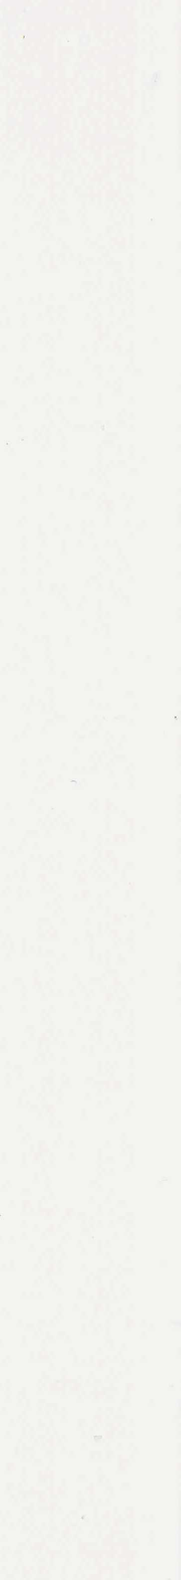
{"staining": {"intensity": "moderate", "quantity": "25%-75%", "location": "cytoplasmic/membranous"}, "tissue": "melanoma", "cell_type": "Tumor cells", "image_type": "cancer", "snomed": [{"axis": "morphology", "description": "Malignant melanoma, NOS"}, {"axis": "topography", "description": "Skin"}], "caption": "A photomicrograph of human malignant melanoma stained for a protein displays moderate cytoplasmic/membranous brown staining in tumor cells.", "gene": "HSPB1", "patient": {"sex": "male", "age": 80}}